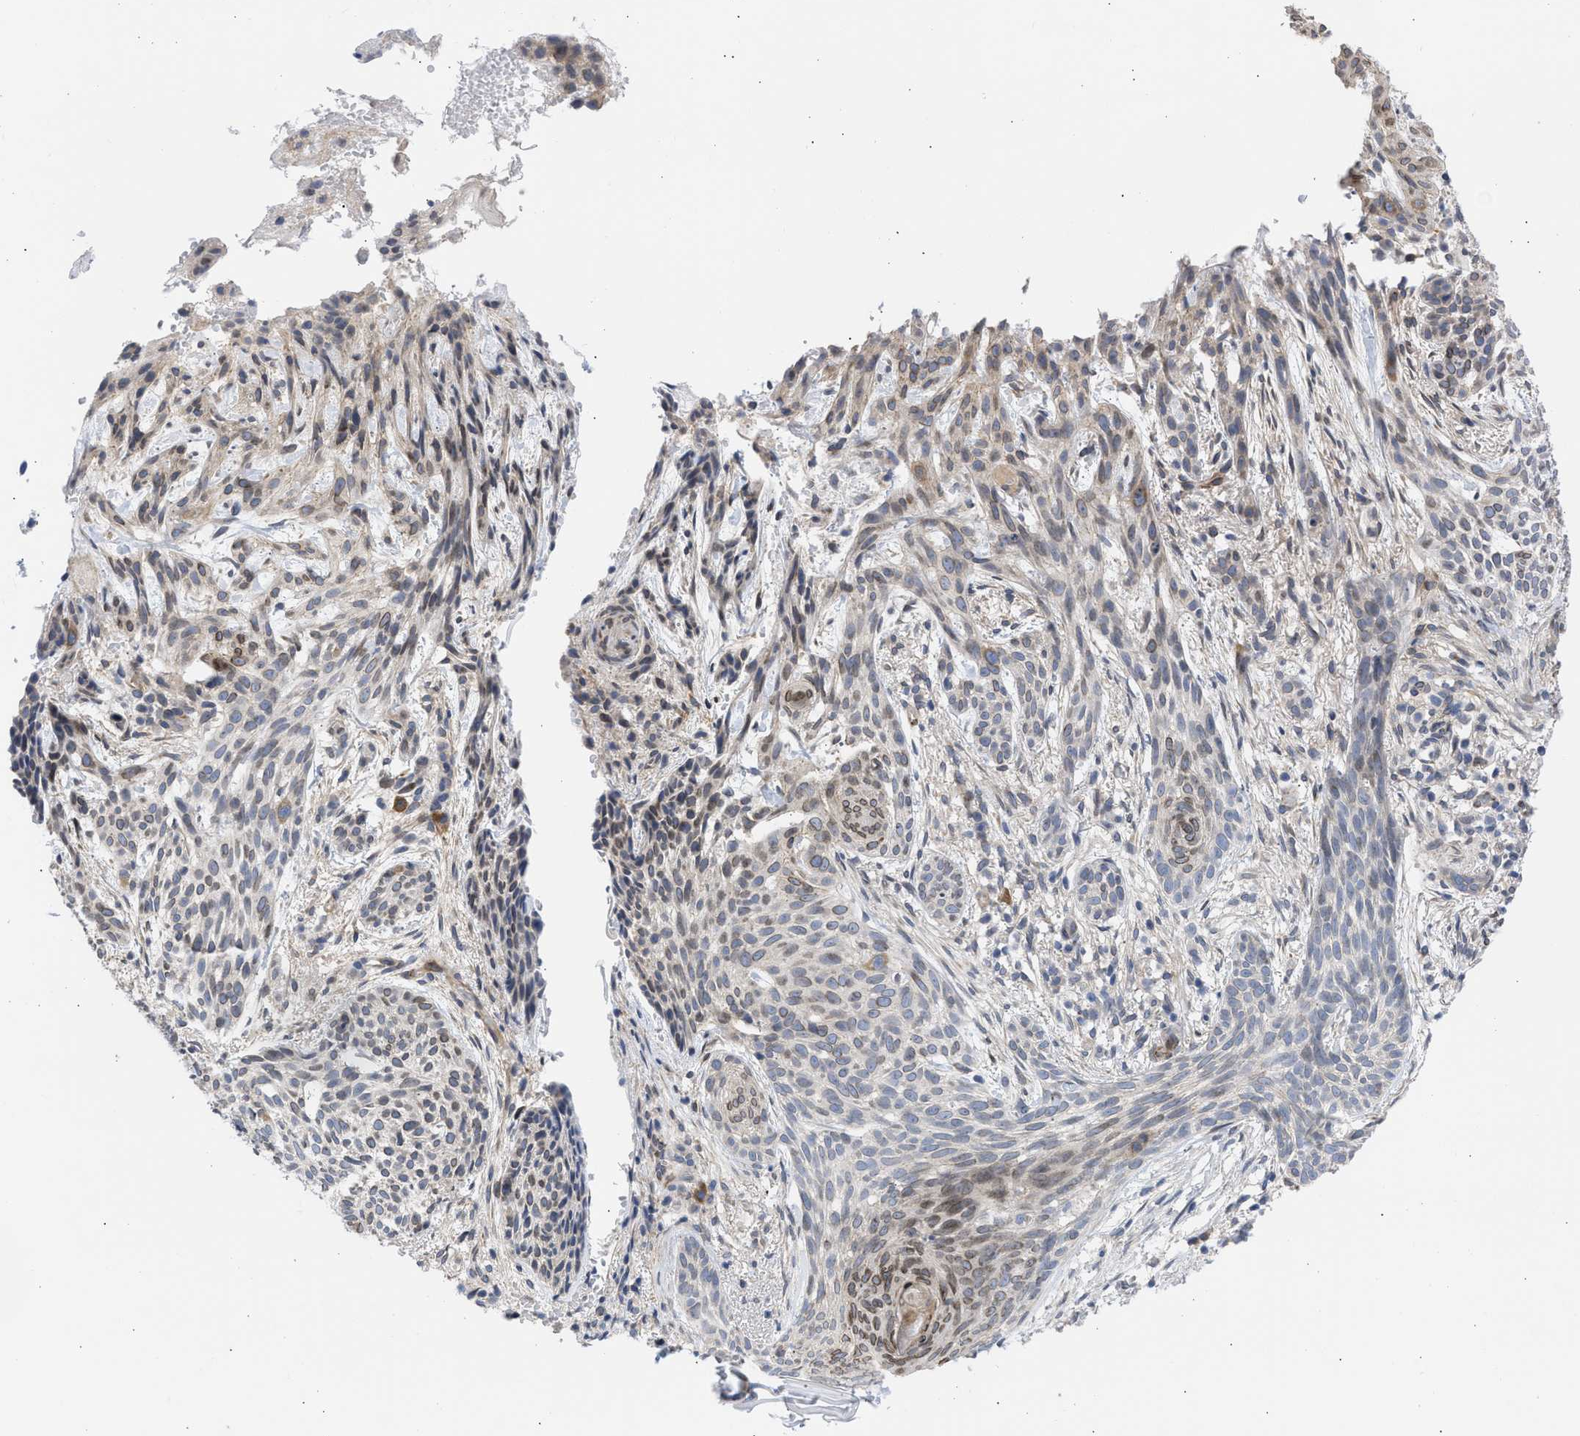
{"staining": {"intensity": "weak", "quantity": "<25%", "location": "cytoplasmic/membranous,nuclear"}, "tissue": "skin cancer", "cell_type": "Tumor cells", "image_type": "cancer", "snomed": [{"axis": "morphology", "description": "Basal cell carcinoma"}, {"axis": "topography", "description": "Skin"}], "caption": "This is an IHC image of skin basal cell carcinoma. There is no positivity in tumor cells.", "gene": "NUP35", "patient": {"sex": "female", "age": 59}}